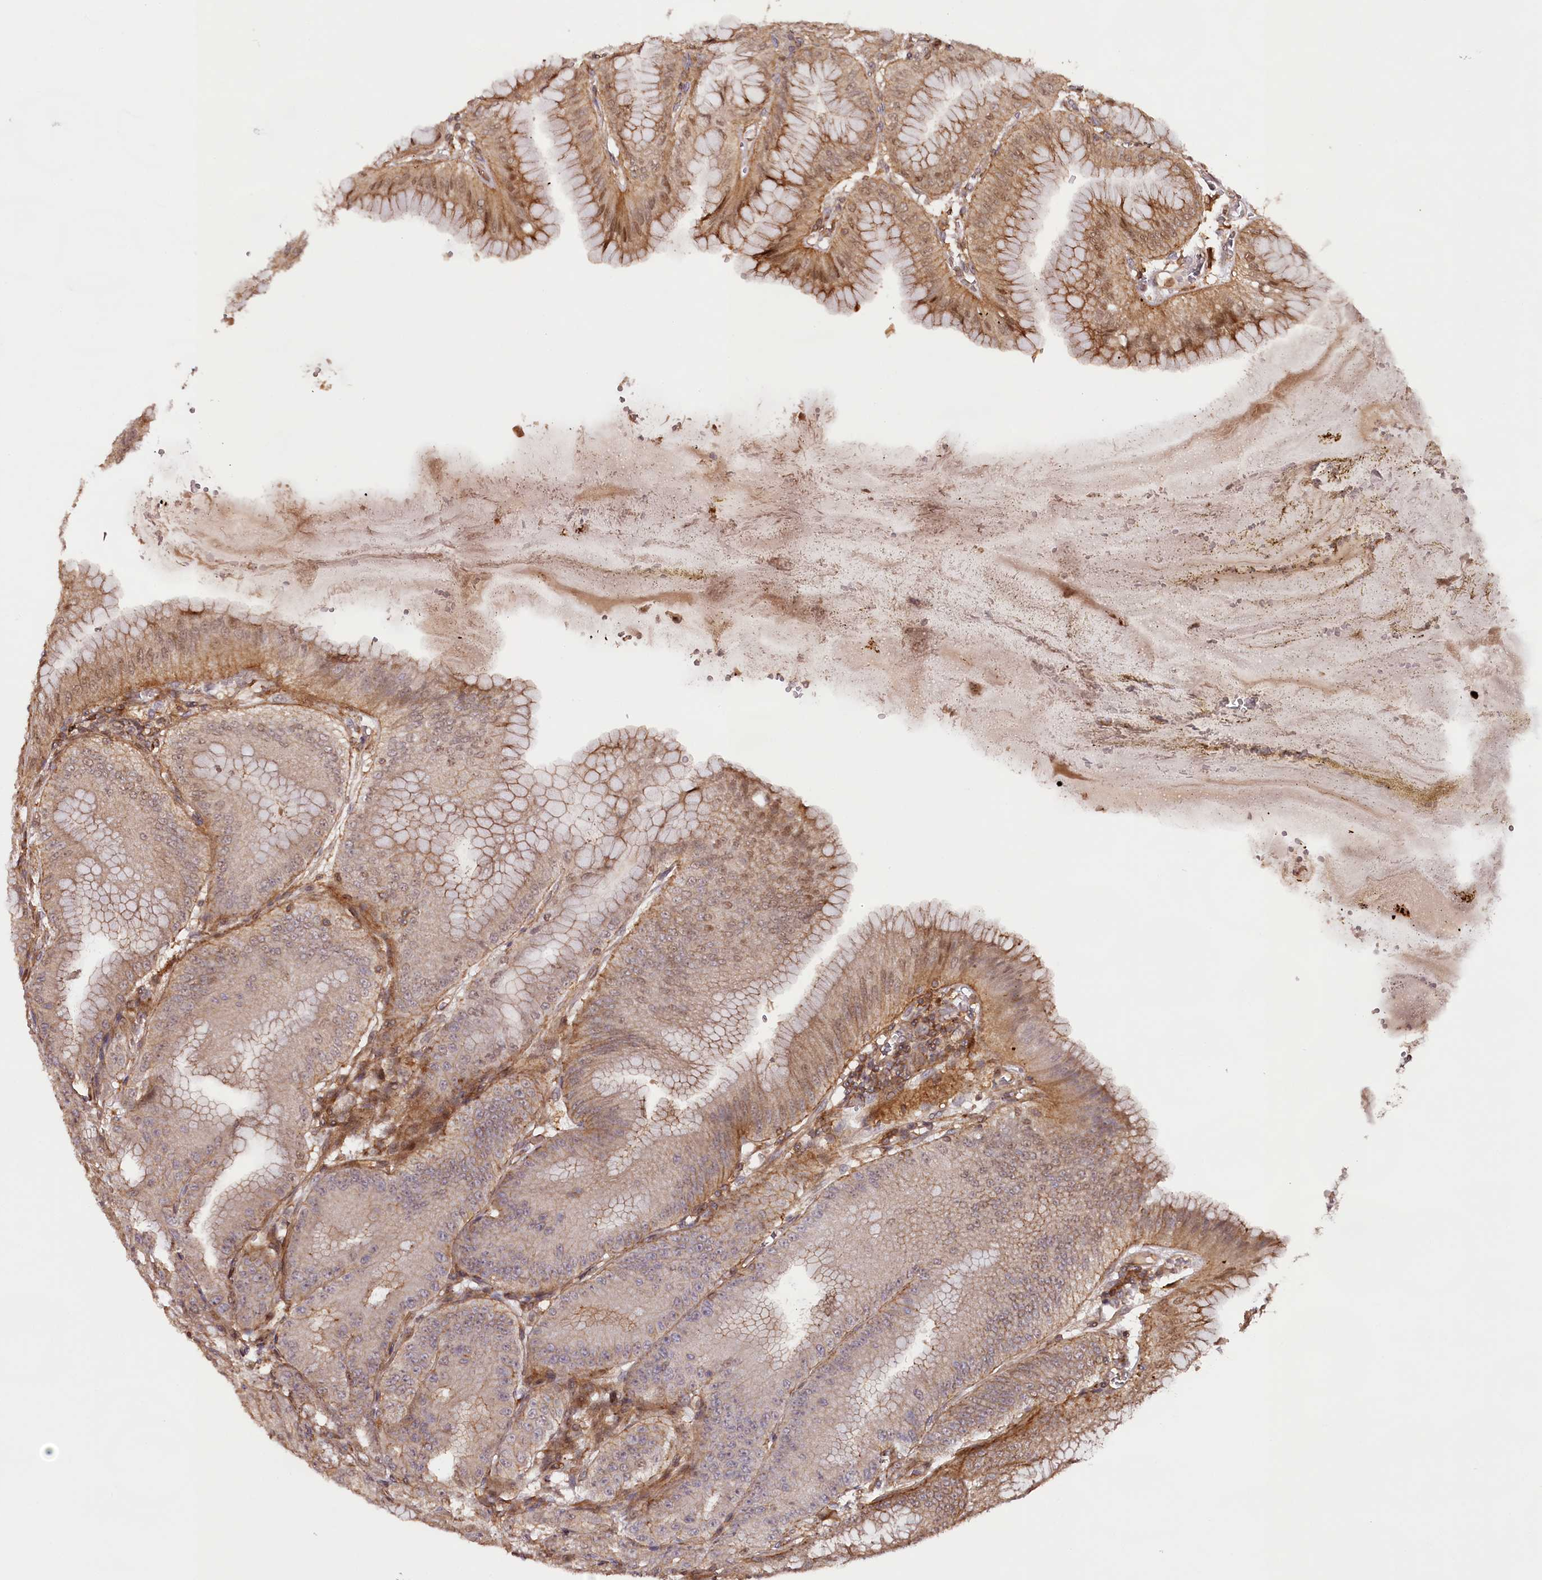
{"staining": {"intensity": "moderate", "quantity": ">75%", "location": "cytoplasmic/membranous"}, "tissue": "stomach", "cell_type": "Glandular cells", "image_type": "normal", "snomed": [{"axis": "morphology", "description": "Normal tissue, NOS"}, {"axis": "topography", "description": "Stomach, lower"}], "caption": "This image reveals normal stomach stained with immunohistochemistry (IHC) to label a protein in brown. The cytoplasmic/membranous of glandular cells show moderate positivity for the protein. Nuclei are counter-stained blue.", "gene": "KIF14", "patient": {"sex": "male", "age": 71}}